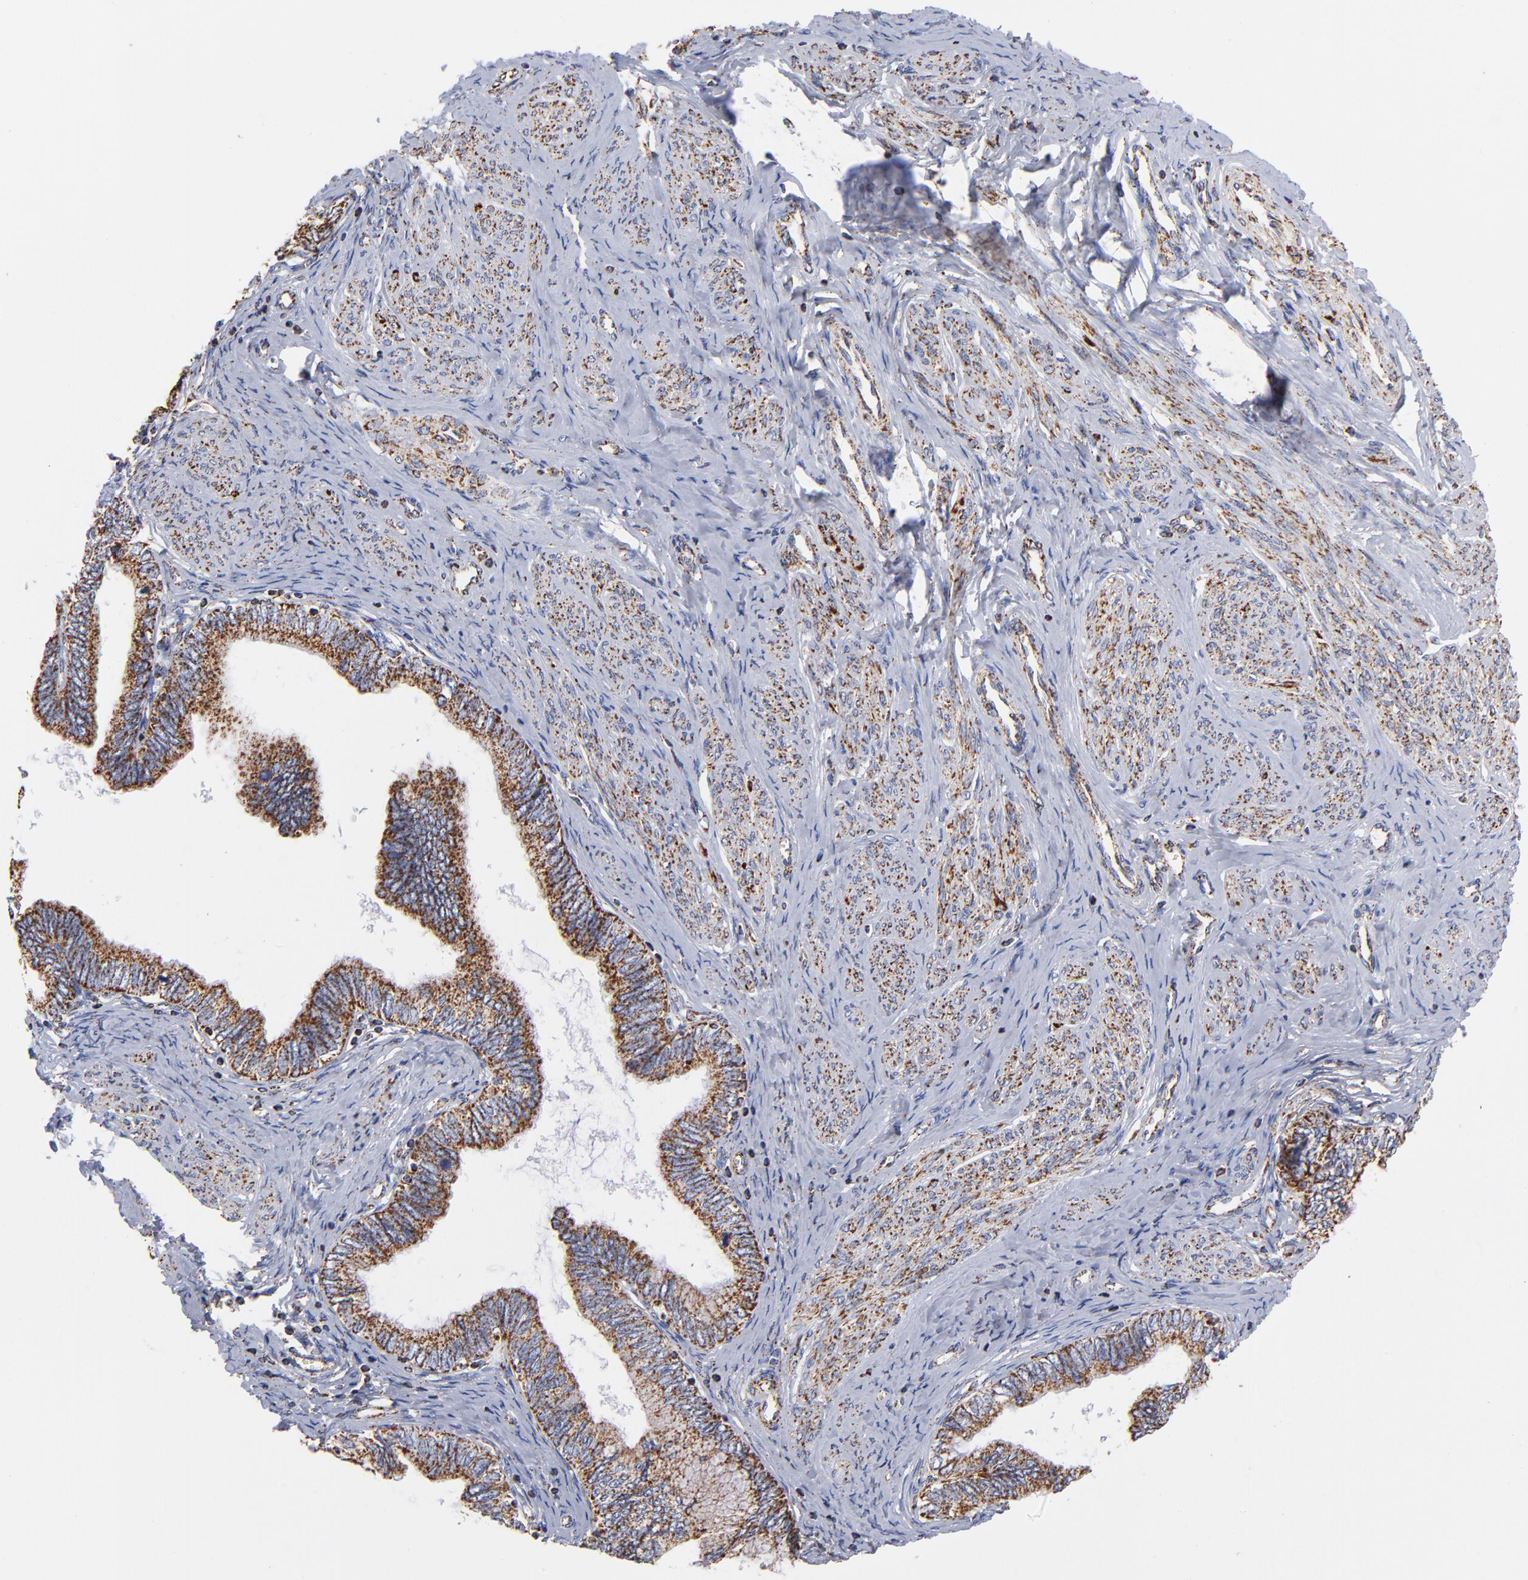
{"staining": {"intensity": "strong", "quantity": ">75%", "location": "cytoplasmic/membranous"}, "tissue": "cervical cancer", "cell_type": "Tumor cells", "image_type": "cancer", "snomed": [{"axis": "morphology", "description": "Adenocarcinoma, NOS"}, {"axis": "topography", "description": "Cervix"}], "caption": "A high-resolution histopathology image shows IHC staining of adenocarcinoma (cervical), which reveals strong cytoplasmic/membranous positivity in approximately >75% of tumor cells.", "gene": "PHB1", "patient": {"sex": "female", "age": 49}}